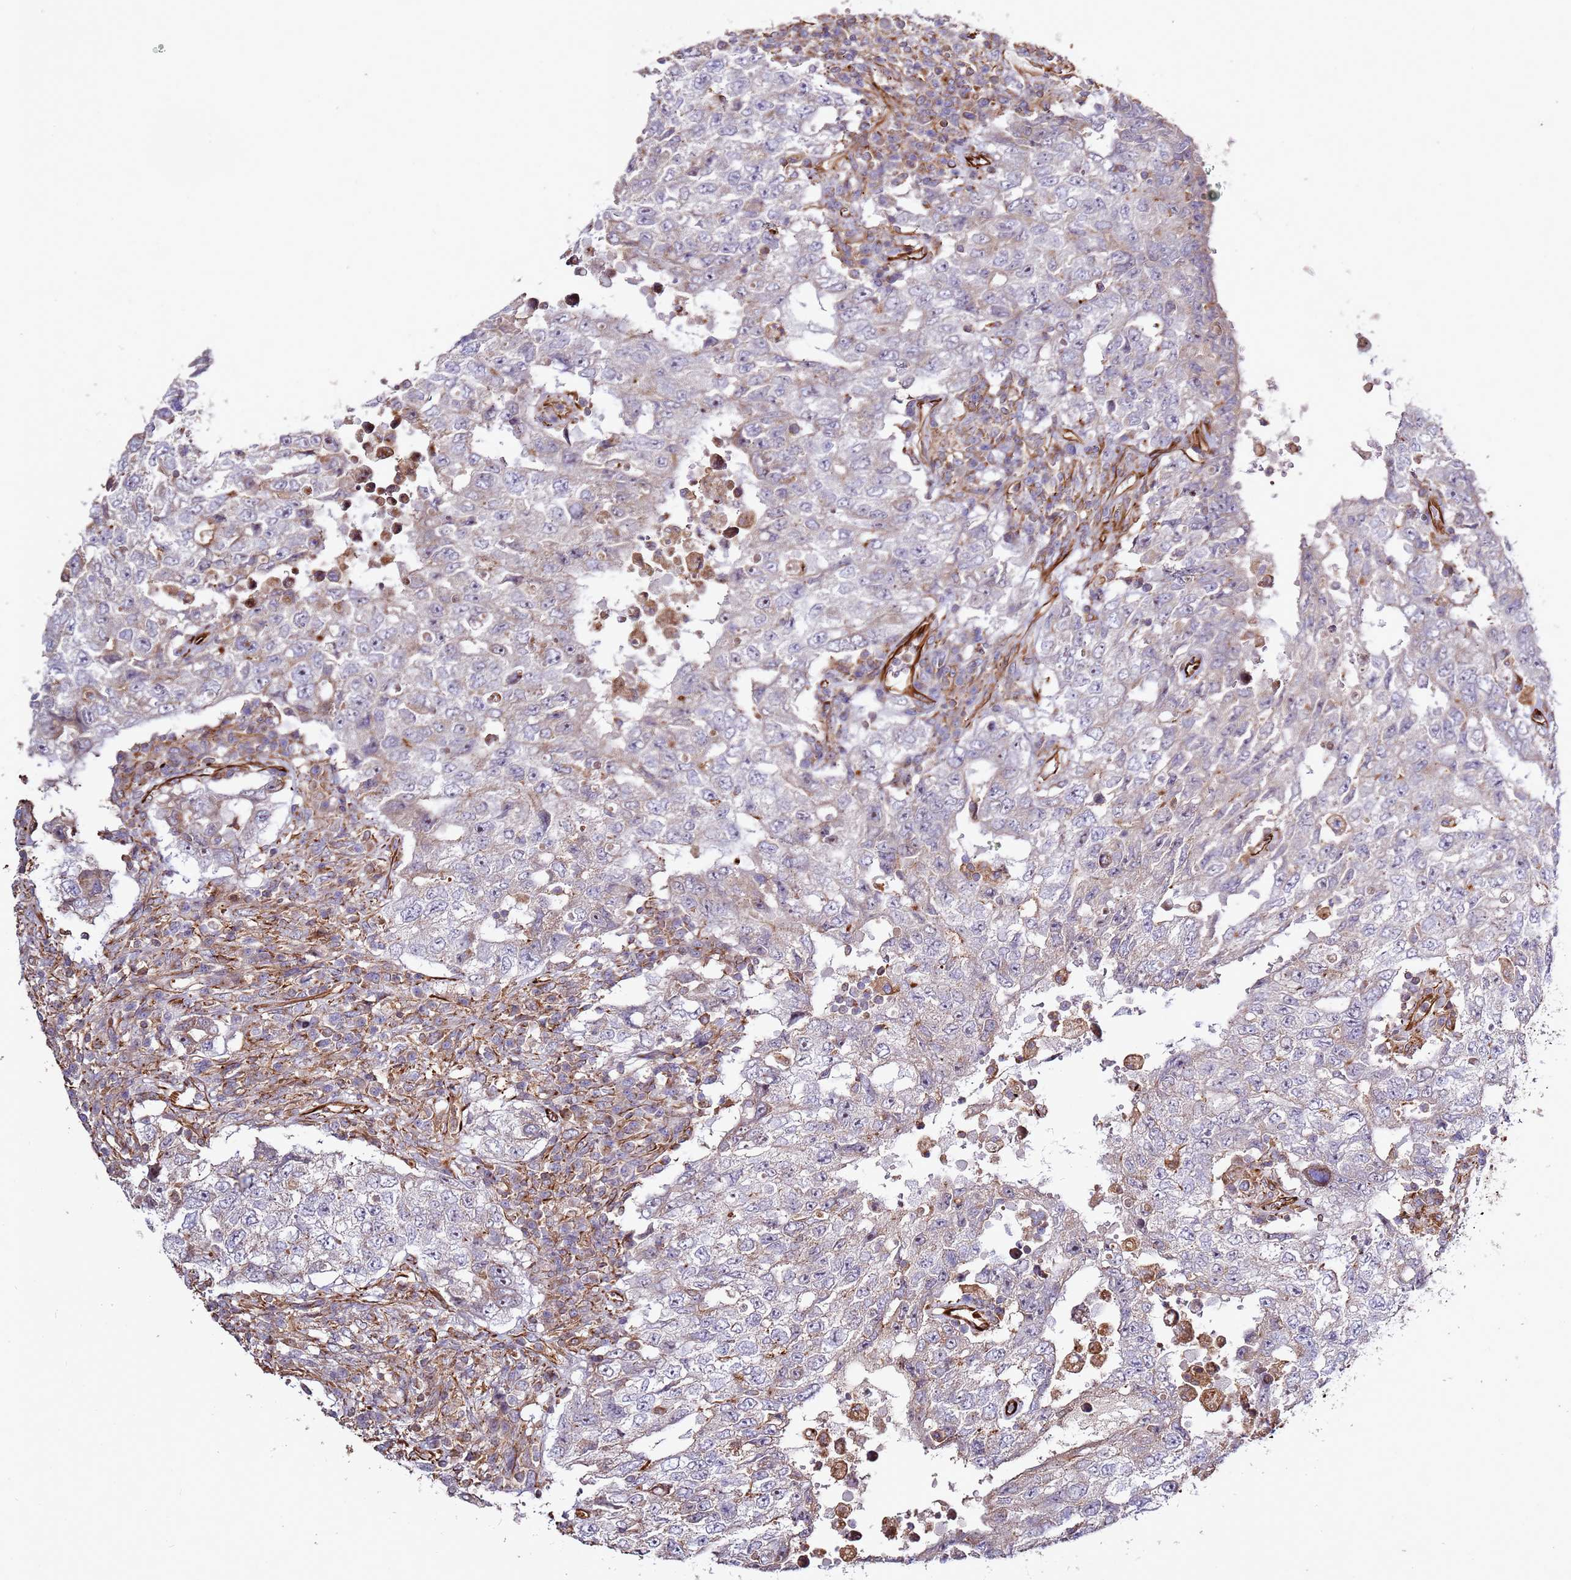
{"staining": {"intensity": "negative", "quantity": "none", "location": "none"}, "tissue": "testis cancer", "cell_type": "Tumor cells", "image_type": "cancer", "snomed": [{"axis": "morphology", "description": "Carcinoma, Embryonal, NOS"}, {"axis": "topography", "description": "Testis"}], "caption": "The image shows no staining of tumor cells in testis cancer. The staining is performed using DAB (3,3'-diaminobenzidine) brown chromogen with nuclei counter-stained in using hematoxylin.", "gene": "MRGPRE", "patient": {"sex": "male", "age": 26}}